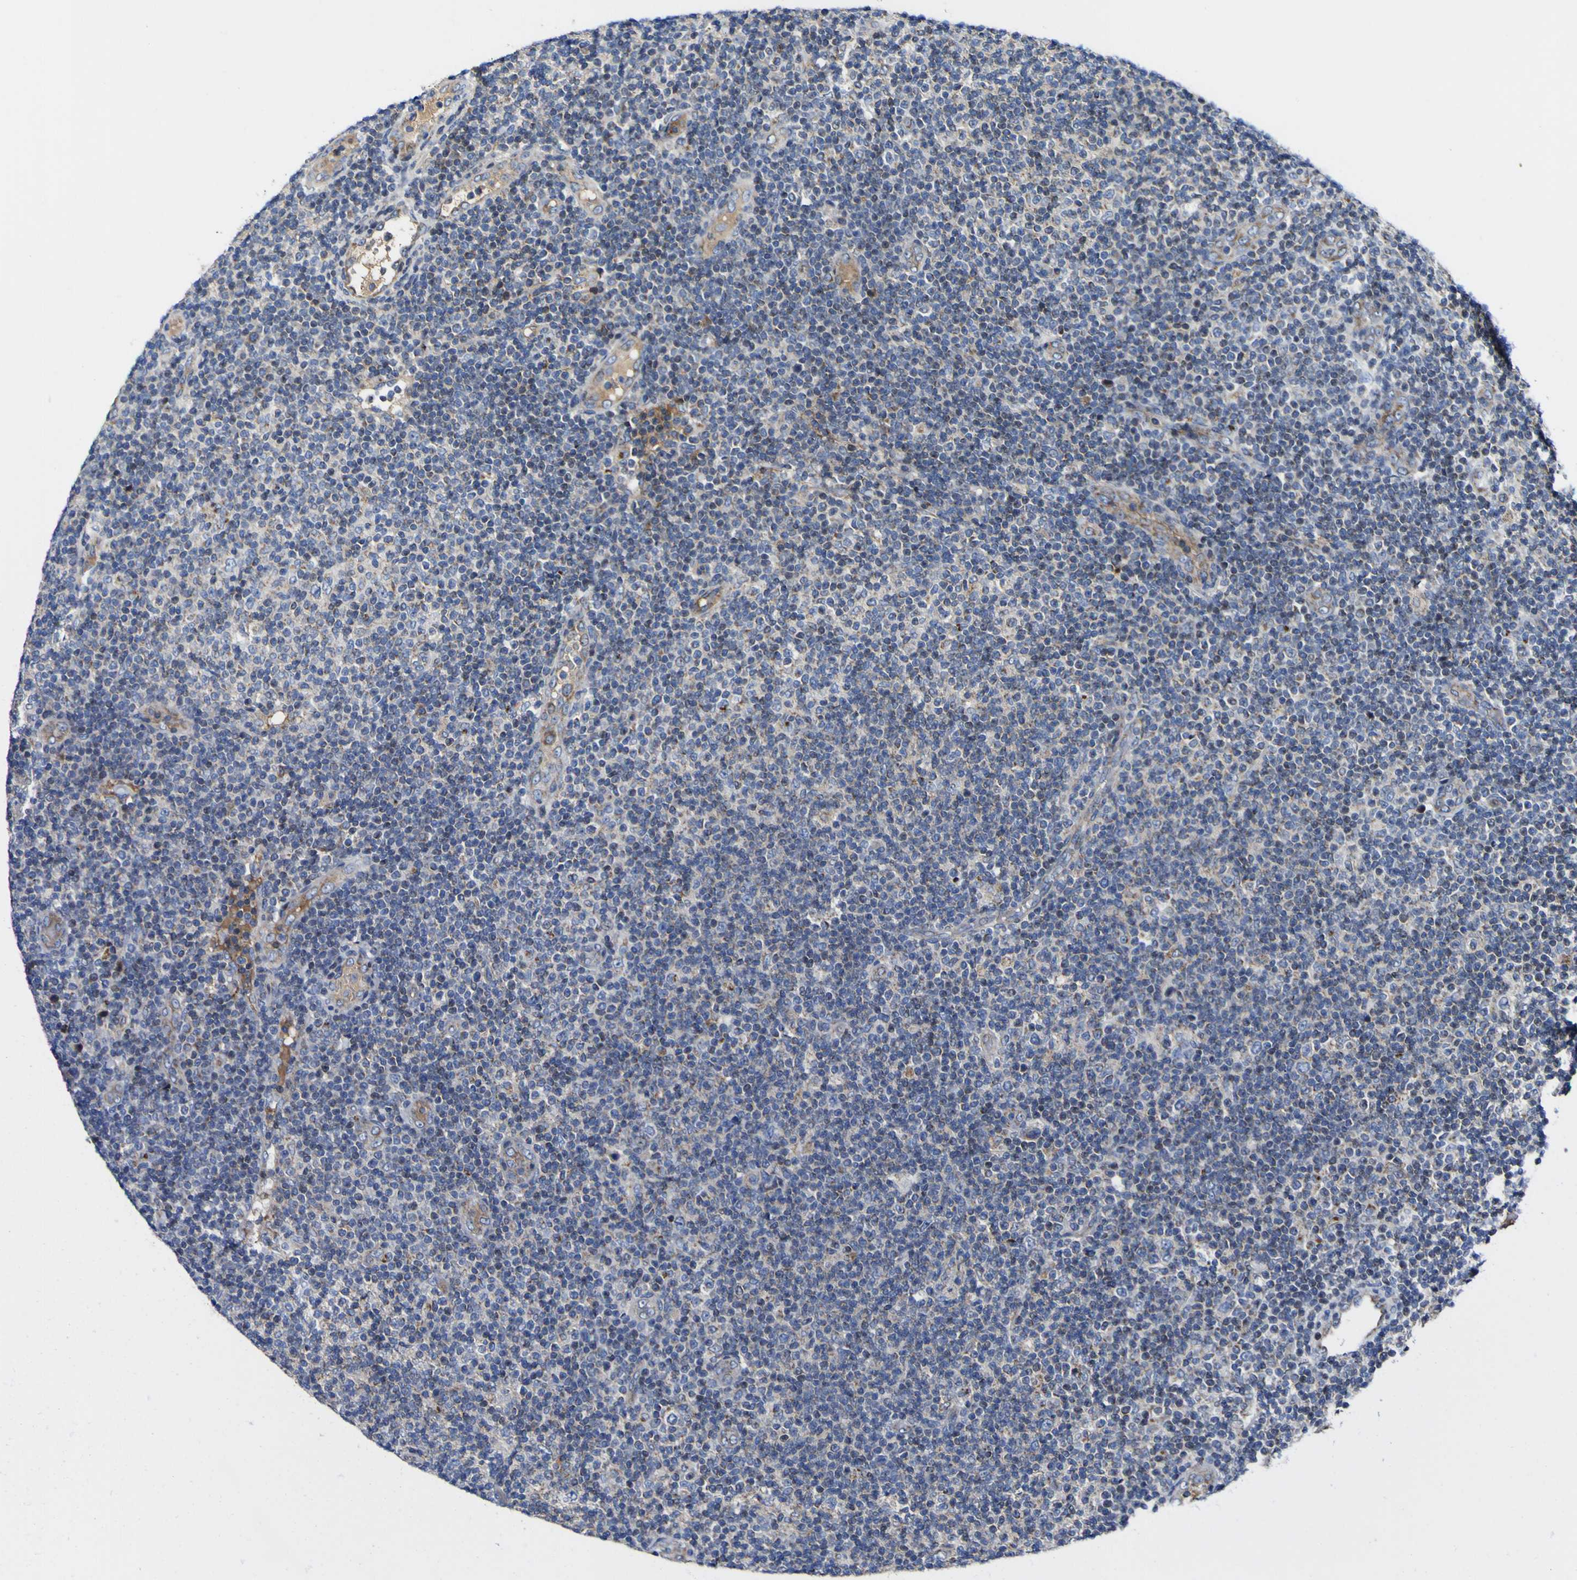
{"staining": {"intensity": "negative", "quantity": "none", "location": "none"}, "tissue": "lymphoma", "cell_type": "Tumor cells", "image_type": "cancer", "snomed": [{"axis": "morphology", "description": "Malignant lymphoma, non-Hodgkin's type, Low grade"}, {"axis": "topography", "description": "Lymph node"}], "caption": "An IHC image of lymphoma is shown. There is no staining in tumor cells of lymphoma.", "gene": "CCDC90B", "patient": {"sex": "male", "age": 83}}